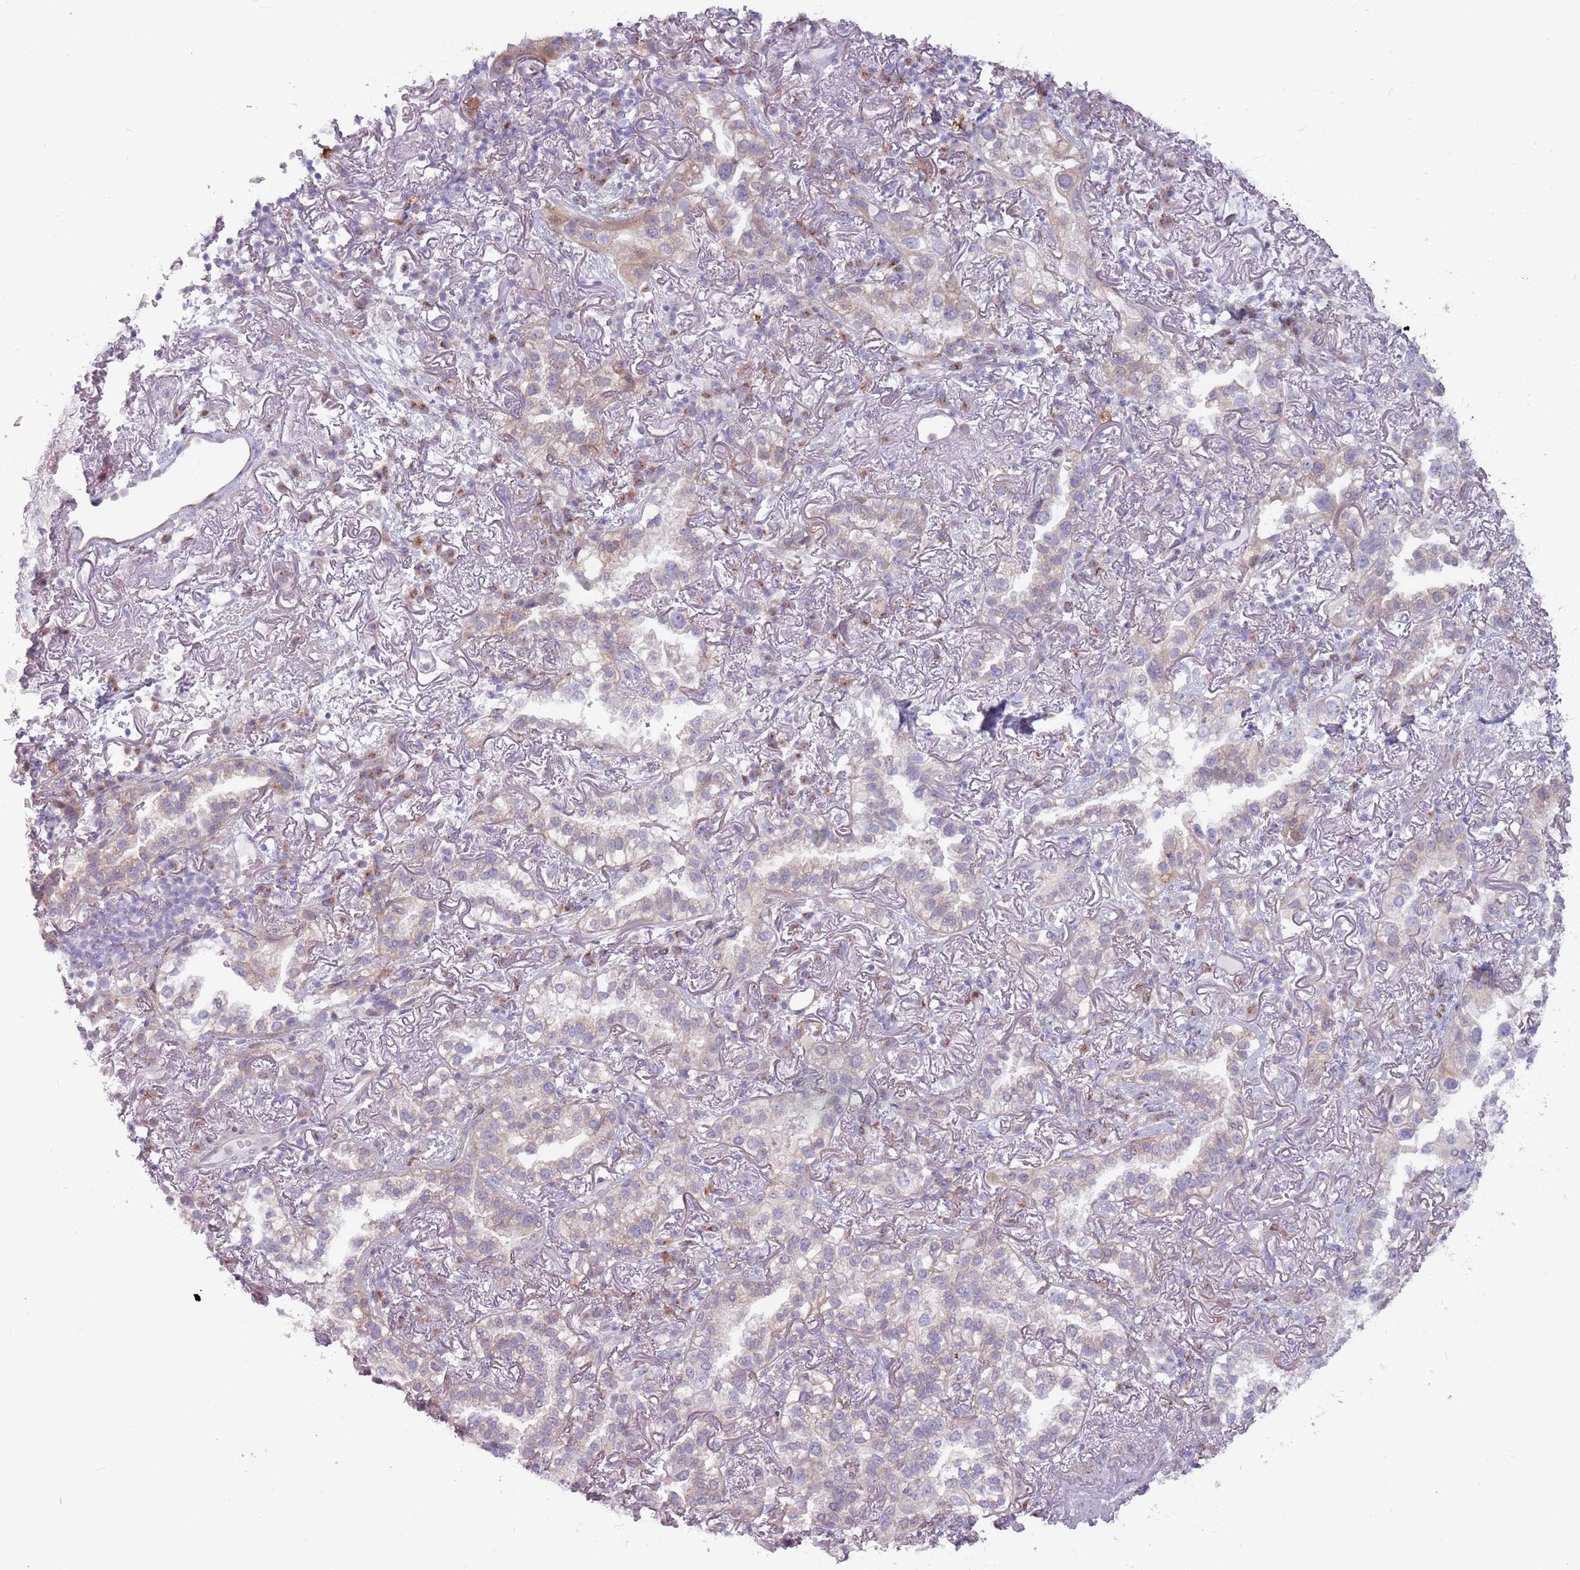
{"staining": {"intensity": "weak", "quantity": "<25%", "location": "cytoplasmic/membranous"}, "tissue": "lung cancer", "cell_type": "Tumor cells", "image_type": "cancer", "snomed": [{"axis": "morphology", "description": "Adenocarcinoma, NOS"}, {"axis": "topography", "description": "Lung"}], "caption": "This is an immunohistochemistry micrograph of human lung cancer. There is no staining in tumor cells.", "gene": "CCDC150", "patient": {"sex": "female", "age": 69}}